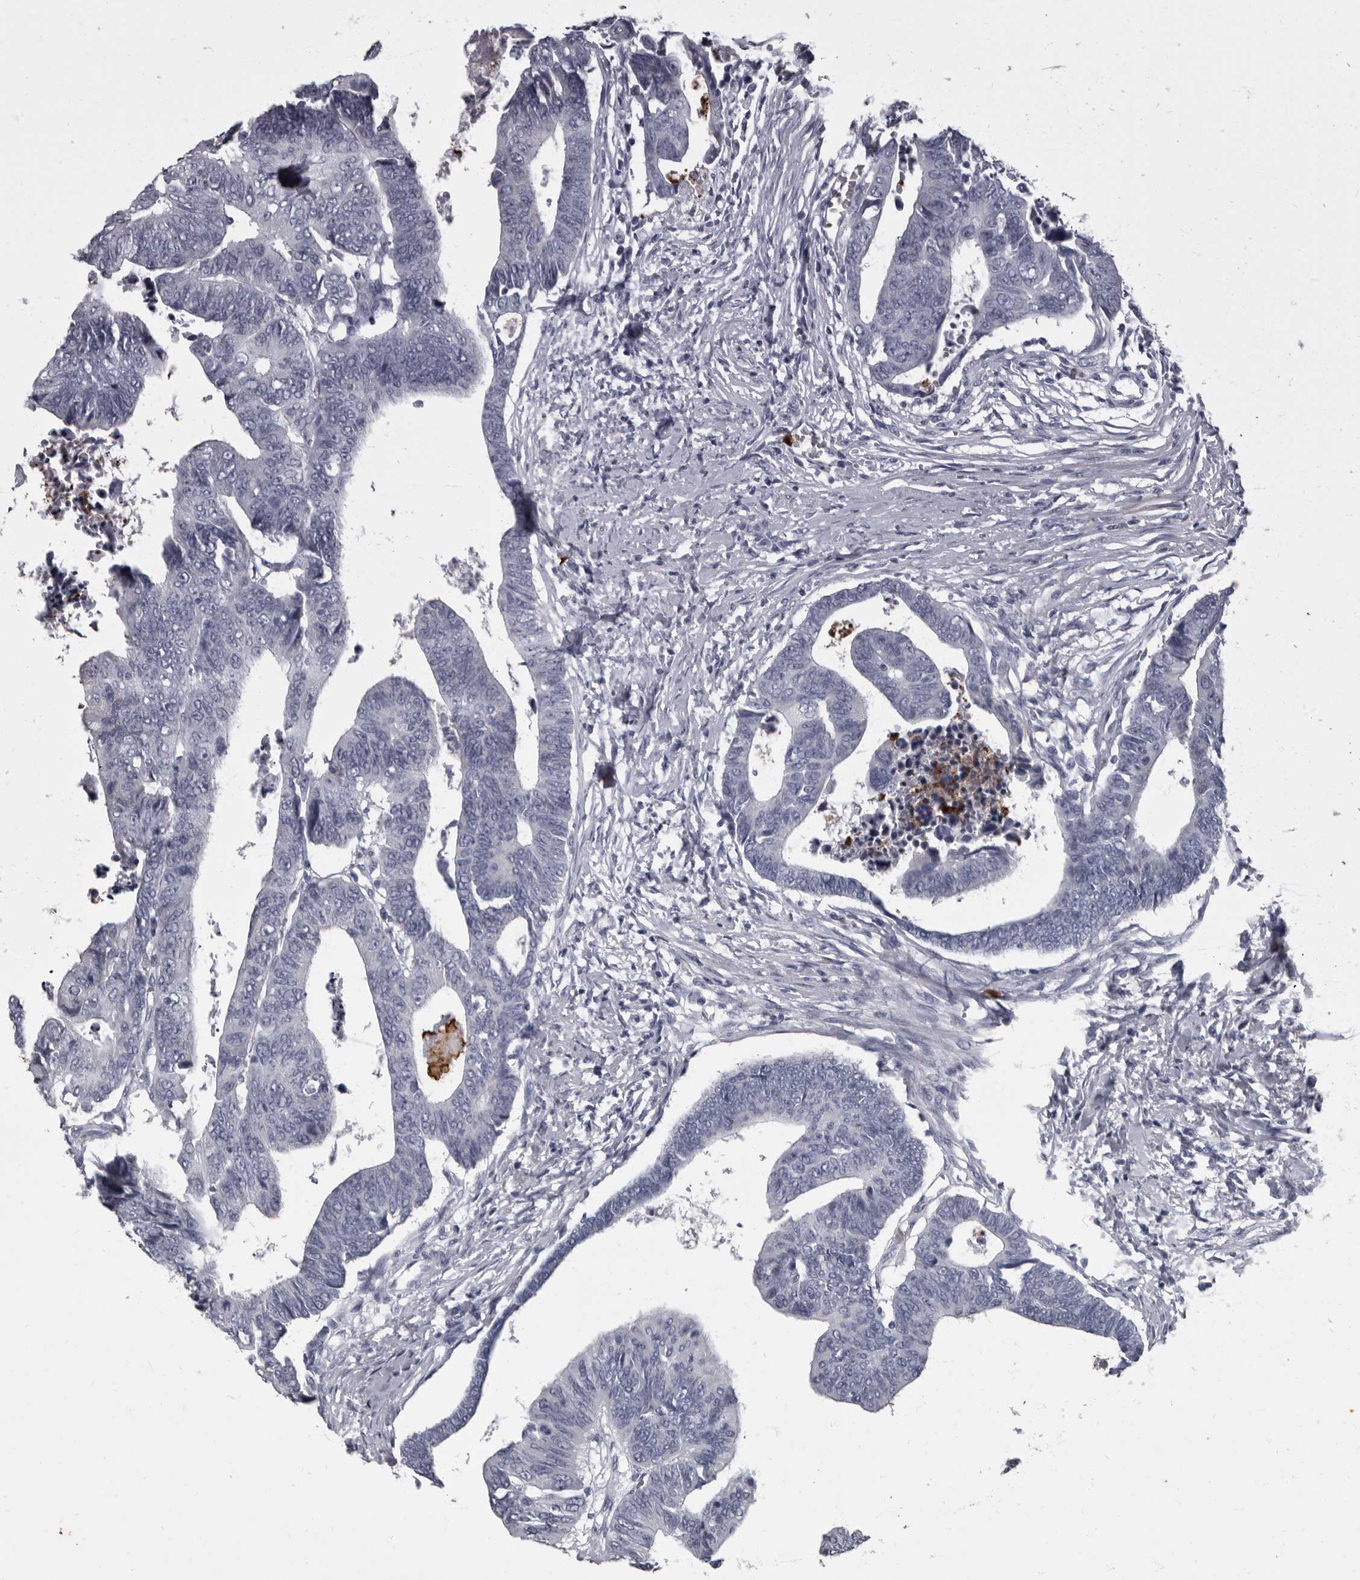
{"staining": {"intensity": "negative", "quantity": "none", "location": "none"}, "tissue": "colorectal cancer", "cell_type": "Tumor cells", "image_type": "cancer", "snomed": [{"axis": "morphology", "description": "Adenocarcinoma, NOS"}, {"axis": "topography", "description": "Rectum"}], "caption": "This is an immunohistochemistry (IHC) photomicrograph of colorectal cancer. There is no staining in tumor cells.", "gene": "TPD52L1", "patient": {"sex": "female", "age": 65}}